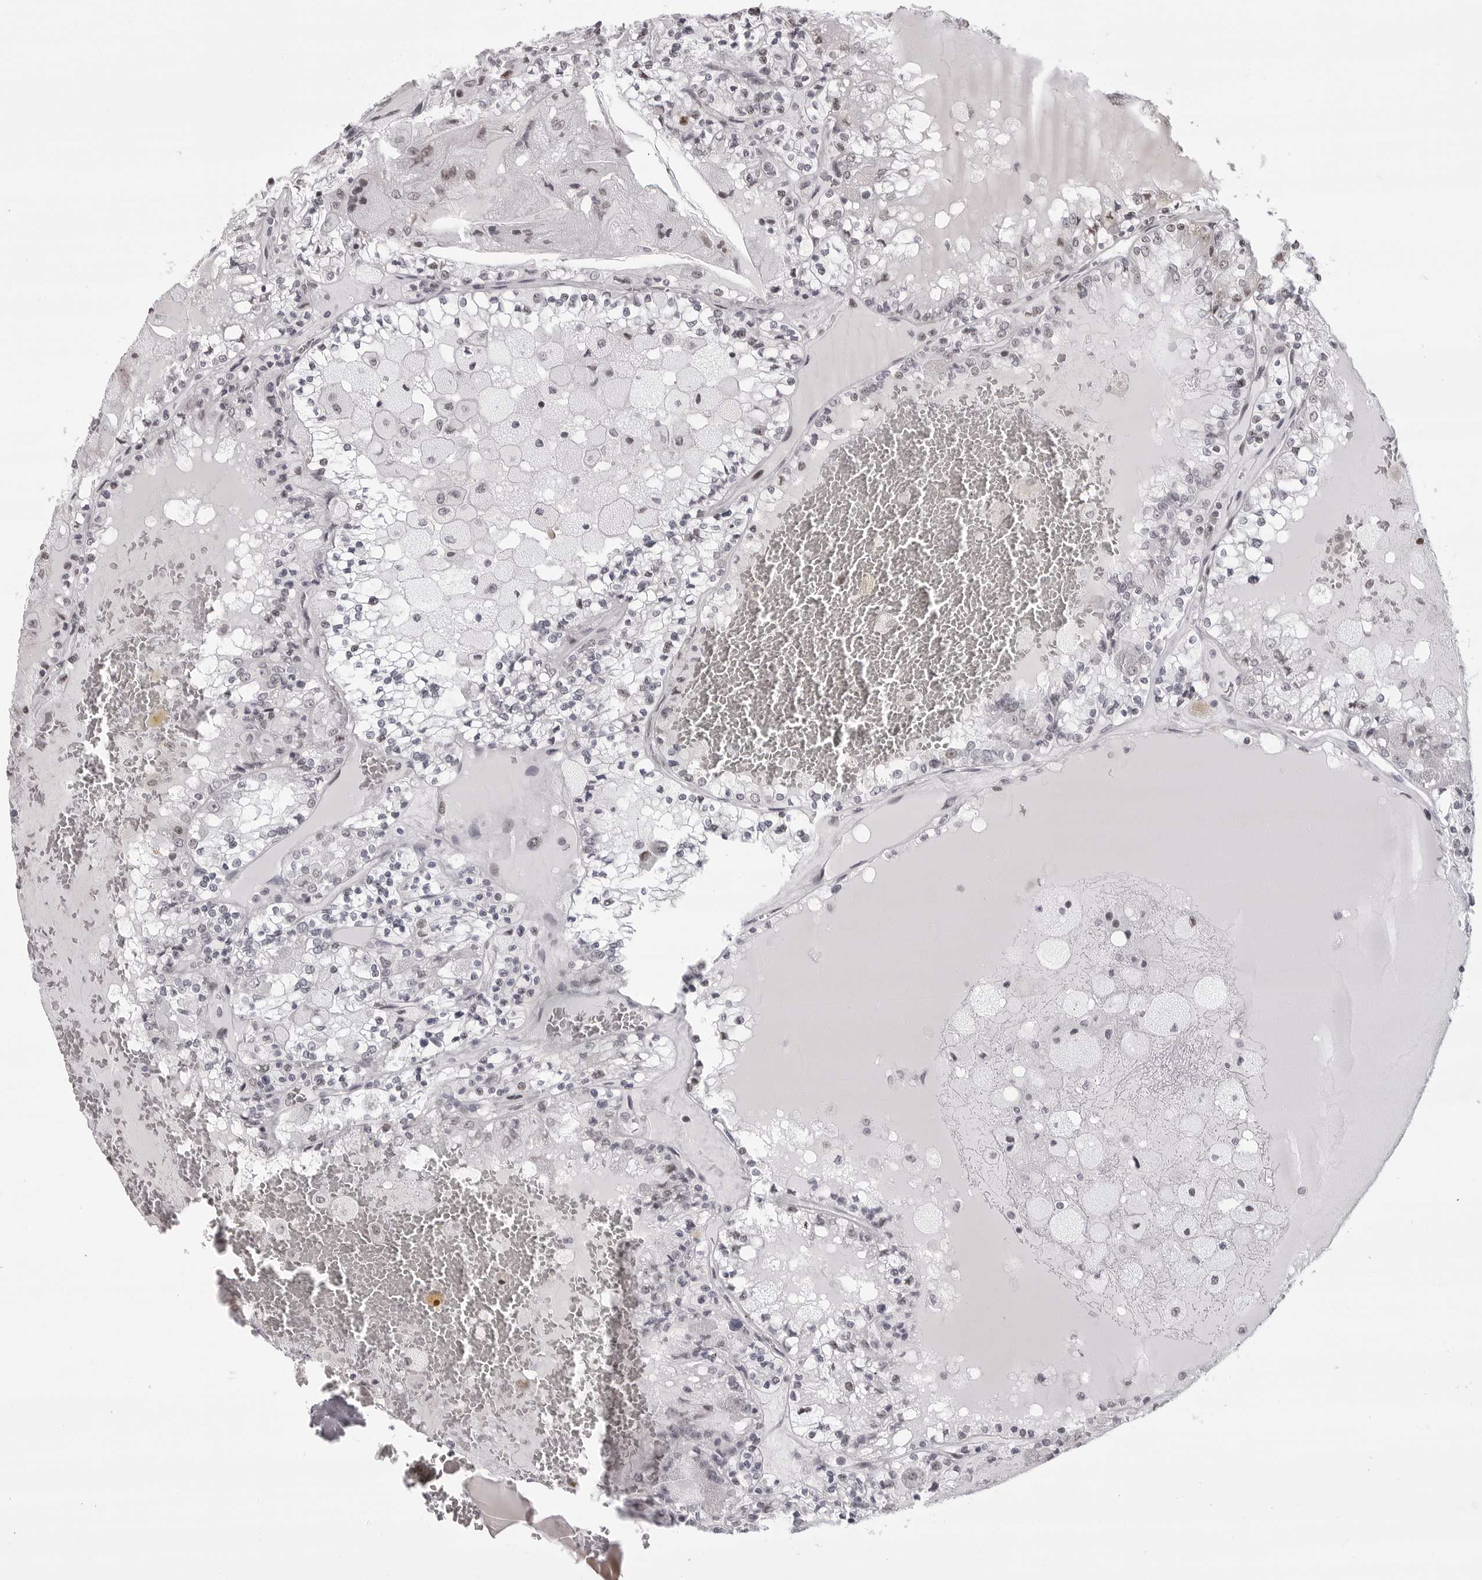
{"staining": {"intensity": "negative", "quantity": "none", "location": "none"}, "tissue": "renal cancer", "cell_type": "Tumor cells", "image_type": "cancer", "snomed": [{"axis": "morphology", "description": "Adenocarcinoma, NOS"}, {"axis": "topography", "description": "Kidney"}], "caption": "Photomicrograph shows no significant protein positivity in tumor cells of adenocarcinoma (renal).", "gene": "PHF3", "patient": {"sex": "female", "age": 56}}